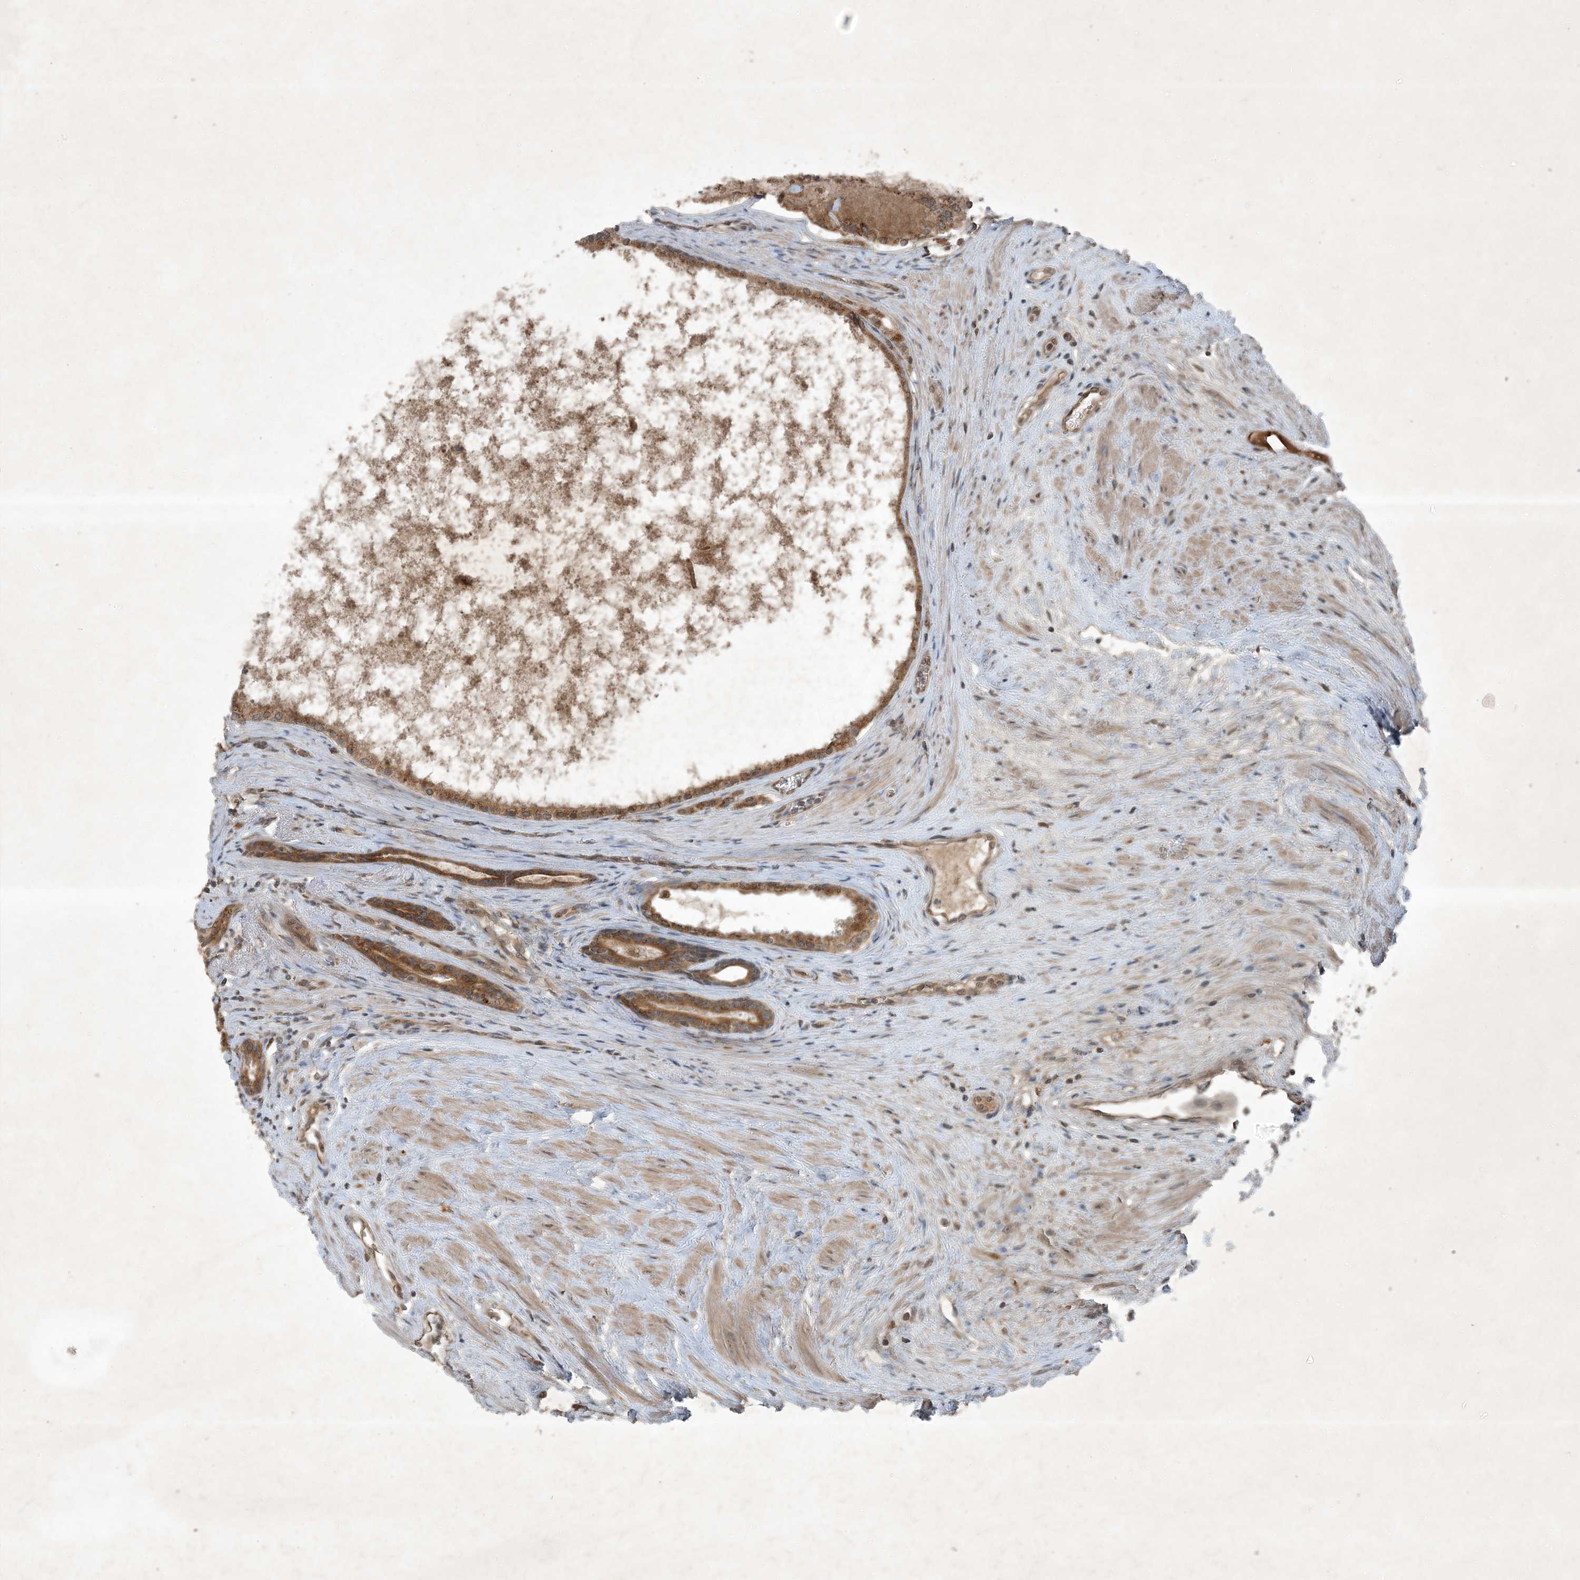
{"staining": {"intensity": "moderate", "quantity": ">75%", "location": "cytoplasmic/membranous"}, "tissue": "prostate cancer", "cell_type": "Tumor cells", "image_type": "cancer", "snomed": [{"axis": "morphology", "description": "Adenocarcinoma, High grade"}, {"axis": "topography", "description": "Prostate"}], "caption": "Immunohistochemical staining of human prostate cancer shows medium levels of moderate cytoplasmic/membranous staining in about >75% of tumor cells. (DAB = brown stain, brightfield microscopy at high magnification).", "gene": "MDN1", "patient": {"sex": "male", "age": 68}}